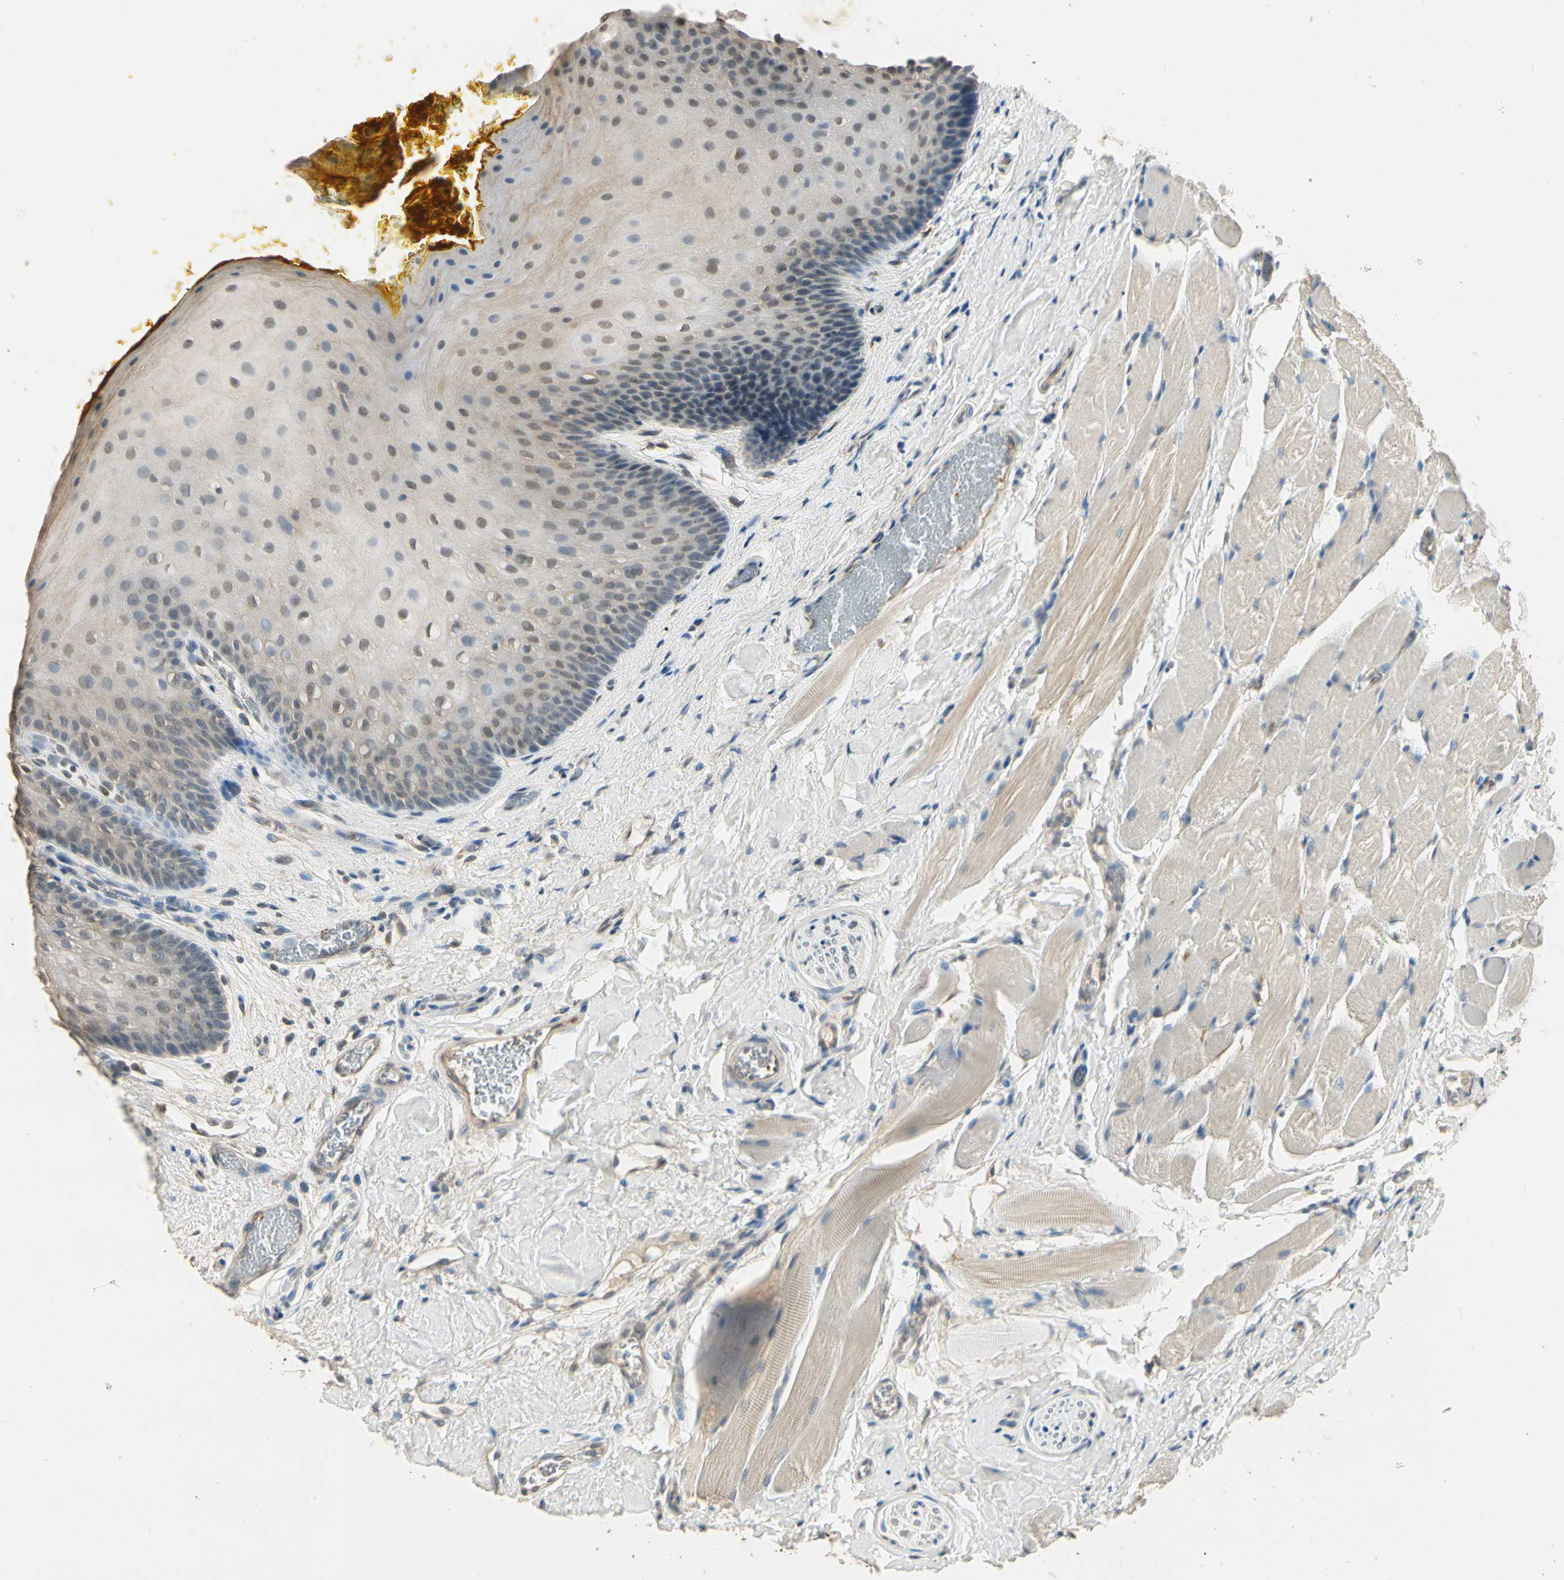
{"staining": {"intensity": "weak", "quantity": "25%-75%", "location": "cytoplasmic/membranous,nuclear"}, "tissue": "oral mucosa", "cell_type": "Squamous epithelial cells", "image_type": "normal", "snomed": [{"axis": "morphology", "description": "Normal tissue, NOS"}, {"axis": "topography", "description": "Oral tissue"}], "caption": "A low amount of weak cytoplasmic/membranous,nuclear expression is seen in approximately 25%-75% of squamous epithelial cells in unremarkable oral mucosa.", "gene": "TASOR", "patient": {"sex": "male", "age": 54}}